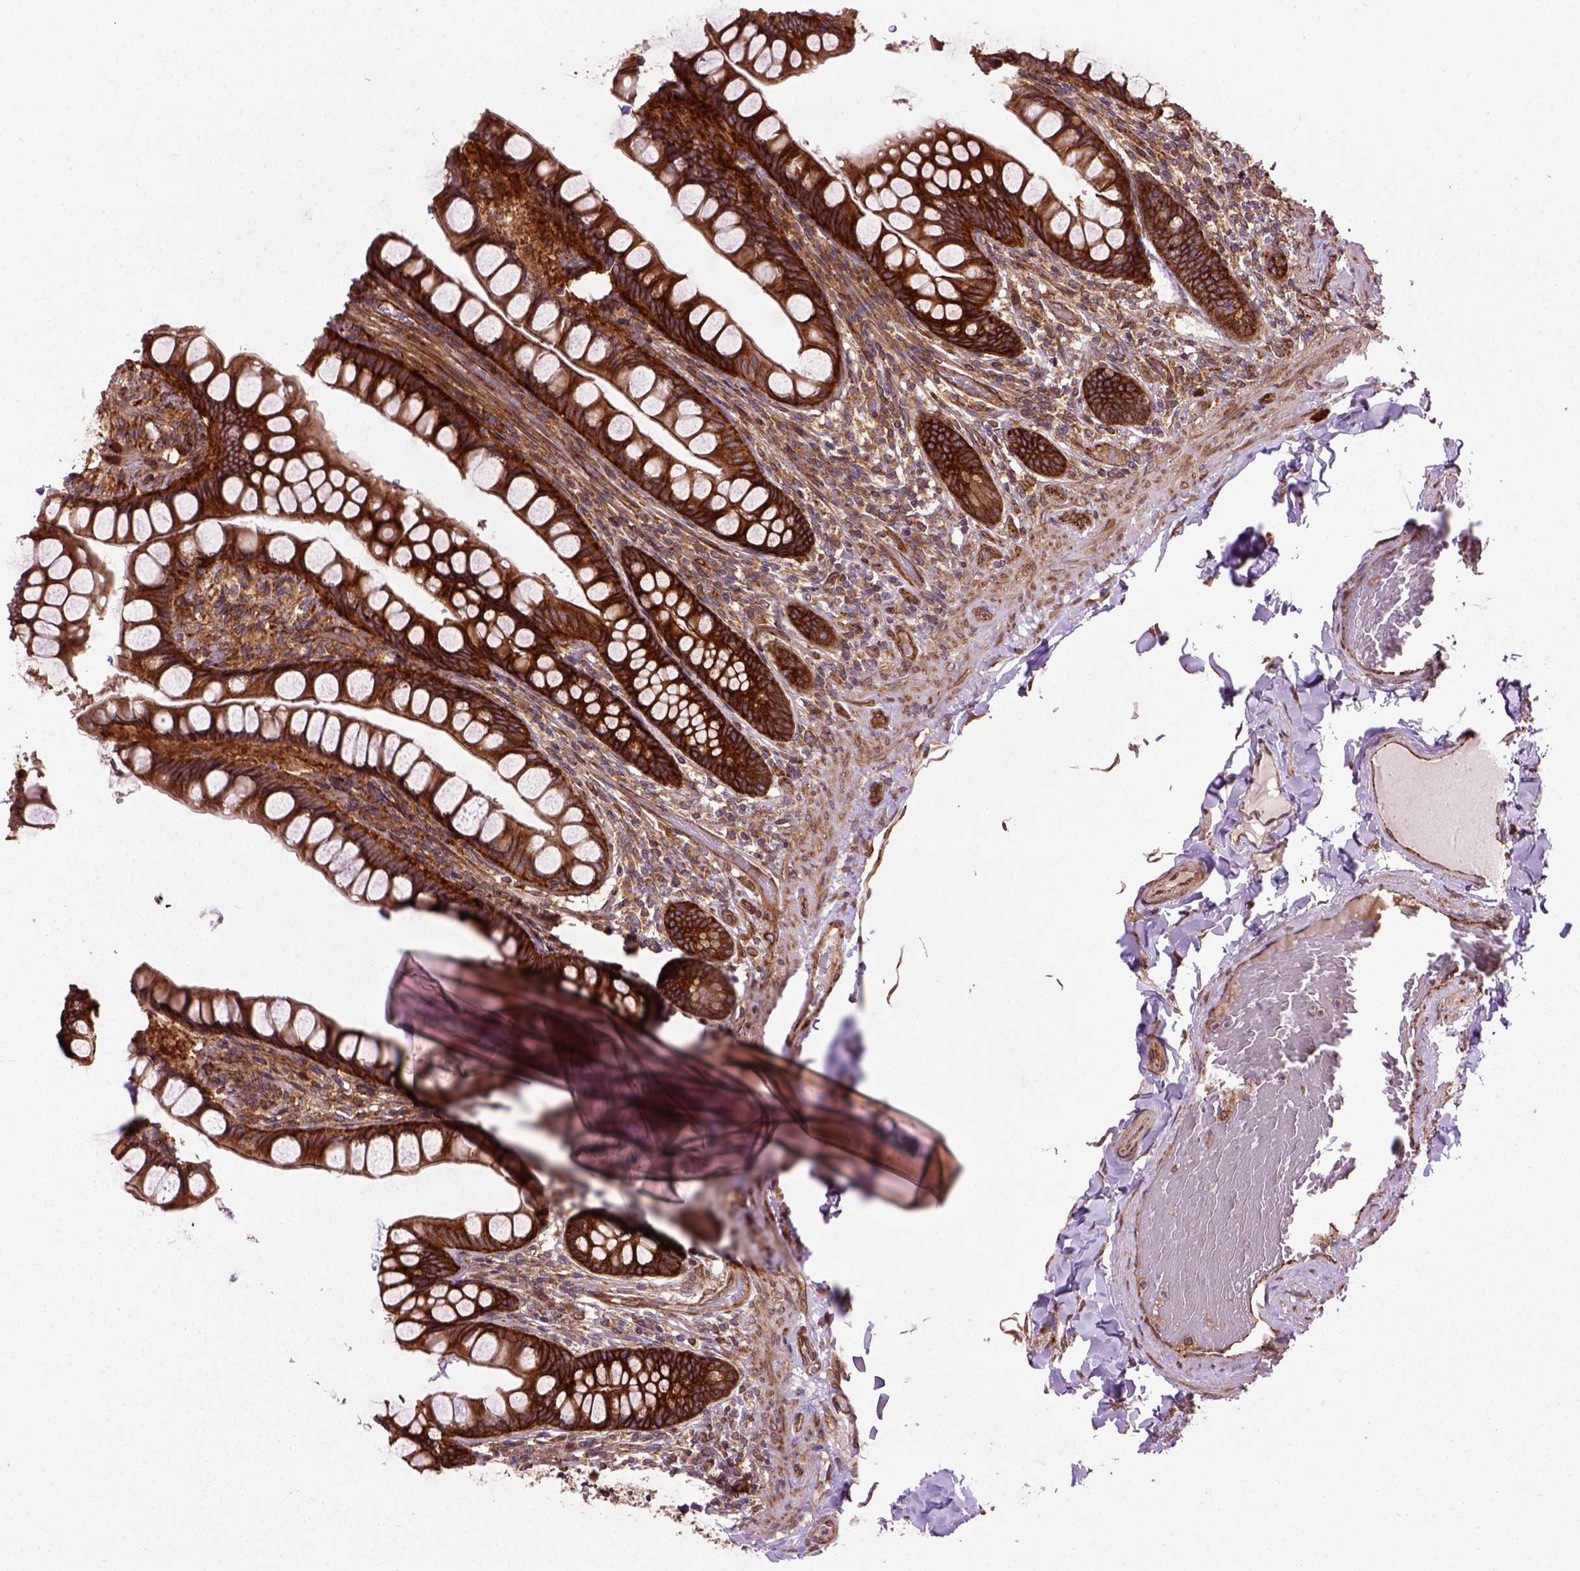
{"staining": {"intensity": "strong", "quantity": ">75%", "location": "cytoplasmic/membranous"}, "tissue": "small intestine", "cell_type": "Glandular cells", "image_type": "normal", "snomed": [{"axis": "morphology", "description": "Normal tissue, NOS"}, {"axis": "topography", "description": "Small intestine"}], "caption": "This photomicrograph exhibits IHC staining of unremarkable human small intestine, with high strong cytoplasmic/membranous expression in about >75% of glandular cells.", "gene": "CAPRIN1", "patient": {"sex": "male", "age": 70}}